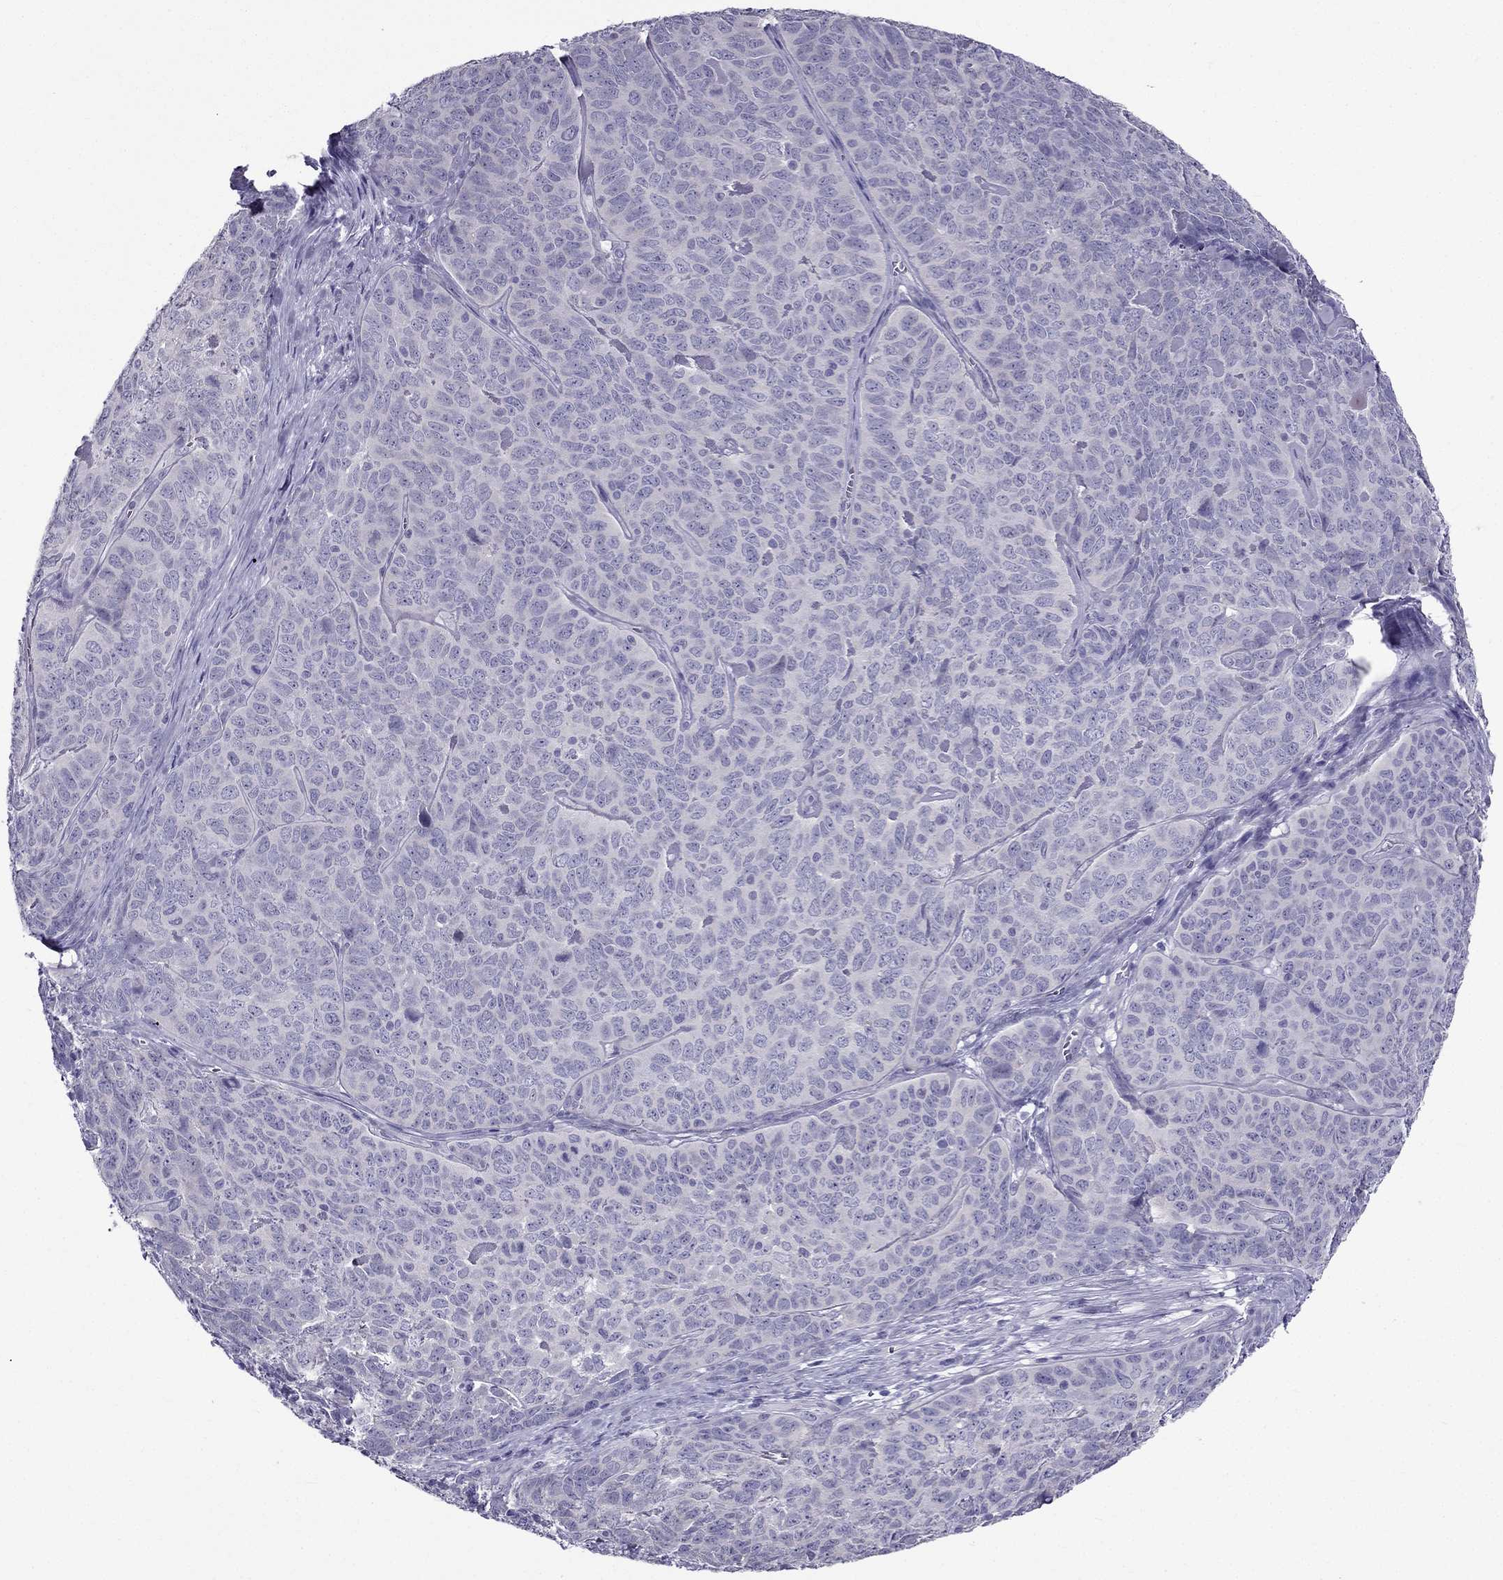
{"staining": {"intensity": "negative", "quantity": "none", "location": "none"}, "tissue": "skin cancer", "cell_type": "Tumor cells", "image_type": "cancer", "snomed": [{"axis": "morphology", "description": "Squamous cell carcinoma, NOS"}, {"axis": "topography", "description": "Skin"}, {"axis": "topography", "description": "Anal"}], "caption": "Immunohistochemistry image of neoplastic tissue: skin cancer stained with DAB reveals no significant protein staining in tumor cells. Nuclei are stained in blue.", "gene": "ZNF541", "patient": {"sex": "female", "age": 51}}